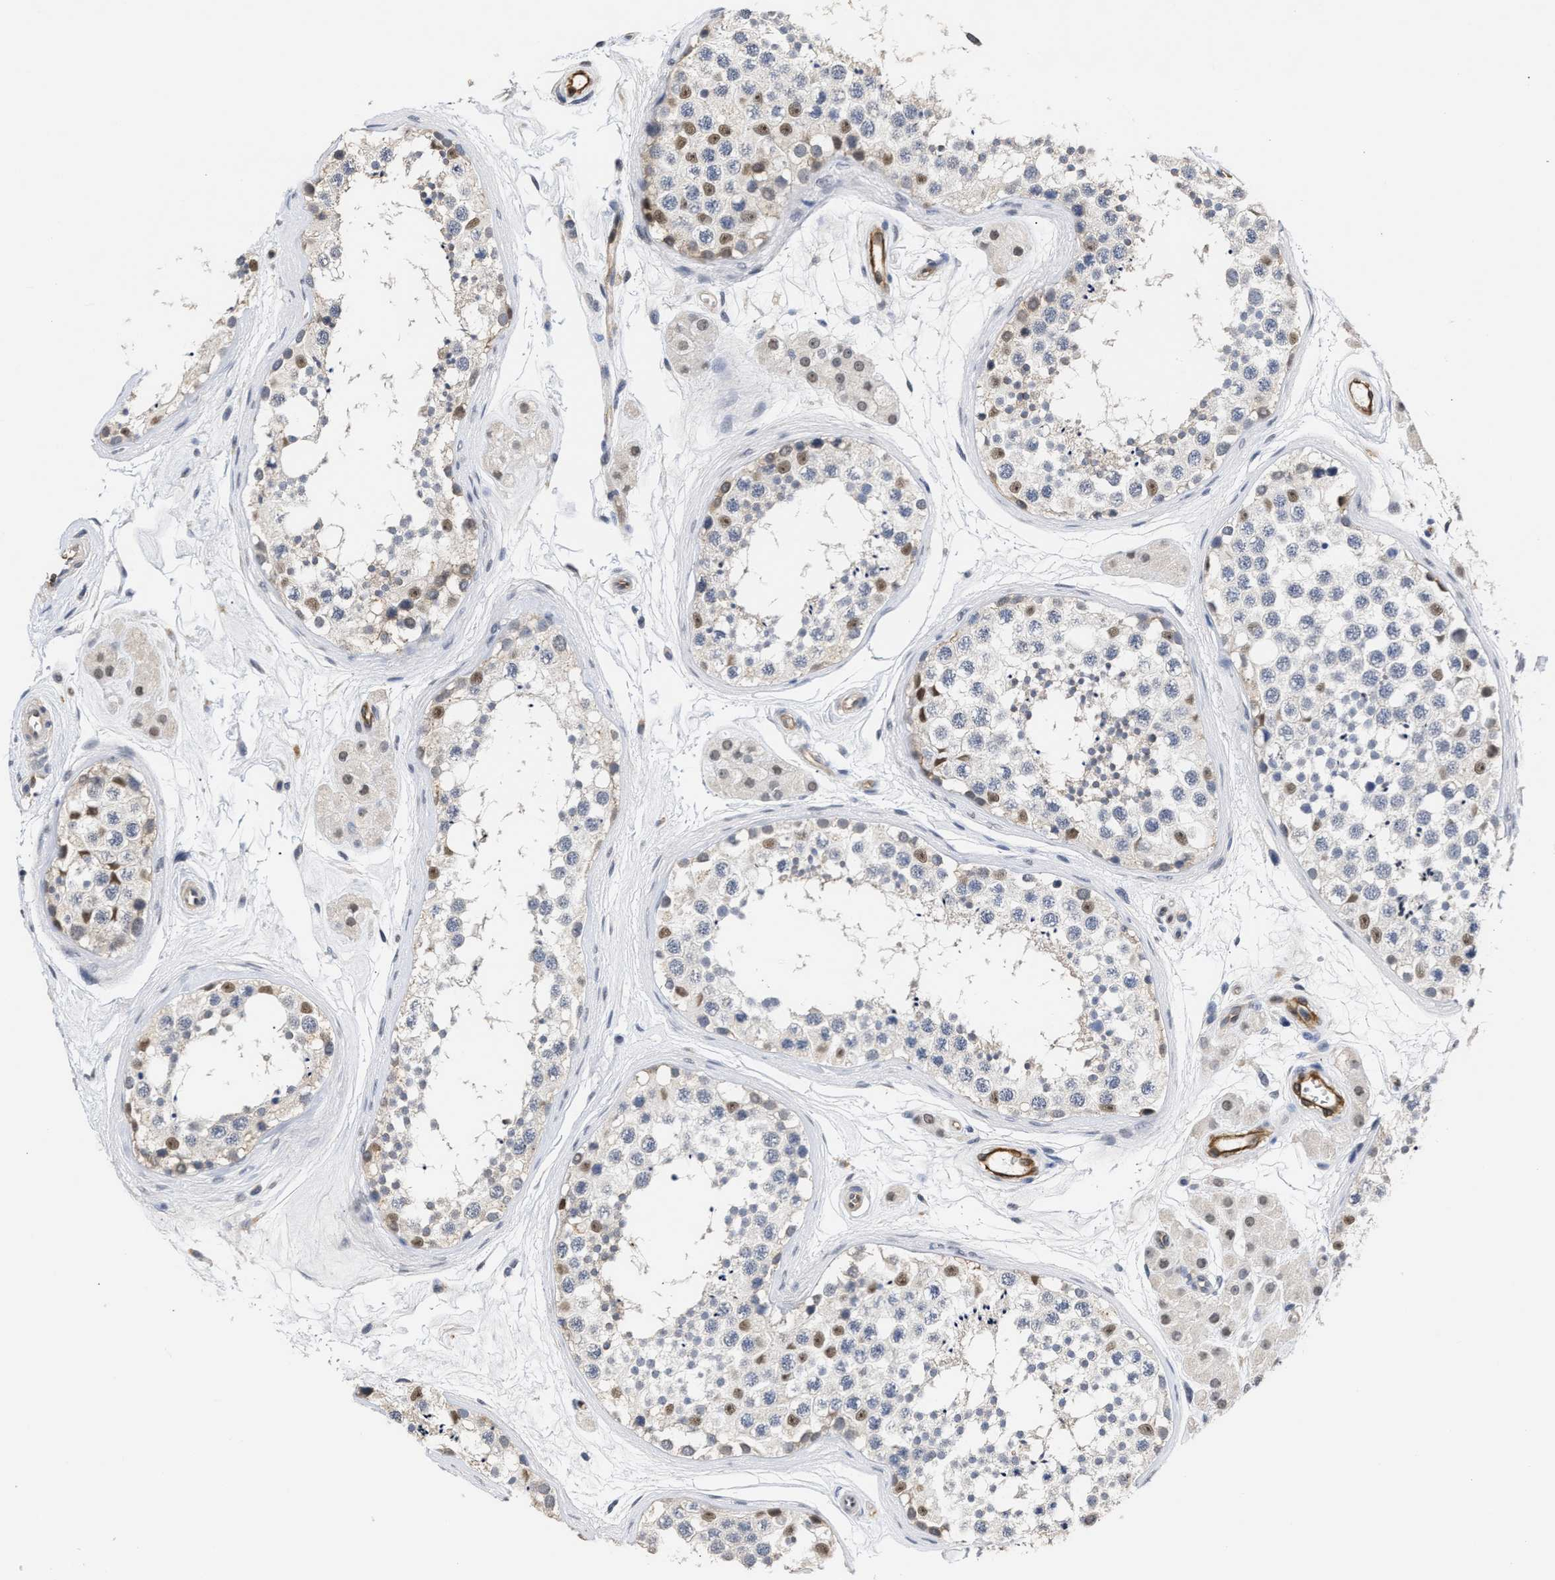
{"staining": {"intensity": "weak", "quantity": "25%-75%", "location": "nuclear"}, "tissue": "testis", "cell_type": "Cells in seminiferous ducts", "image_type": "normal", "snomed": [{"axis": "morphology", "description": "Normal tissue, NOS"}, {"axis": "topography", "description": "Testis"}], "caption": "Immunohistochemistry of normal testis demonstrates low levels of weak nuclear expression in about 25%-75% of cells in seminiferous ducts. The protein is stained brown, and the nuclei are stained in blue (DAB (3,3'-diaminobenzidine) IHC with brightfield microscopy, high magnification).", "gene": "AHNAK2", "patient": {"sex": "male", "age": 56}}